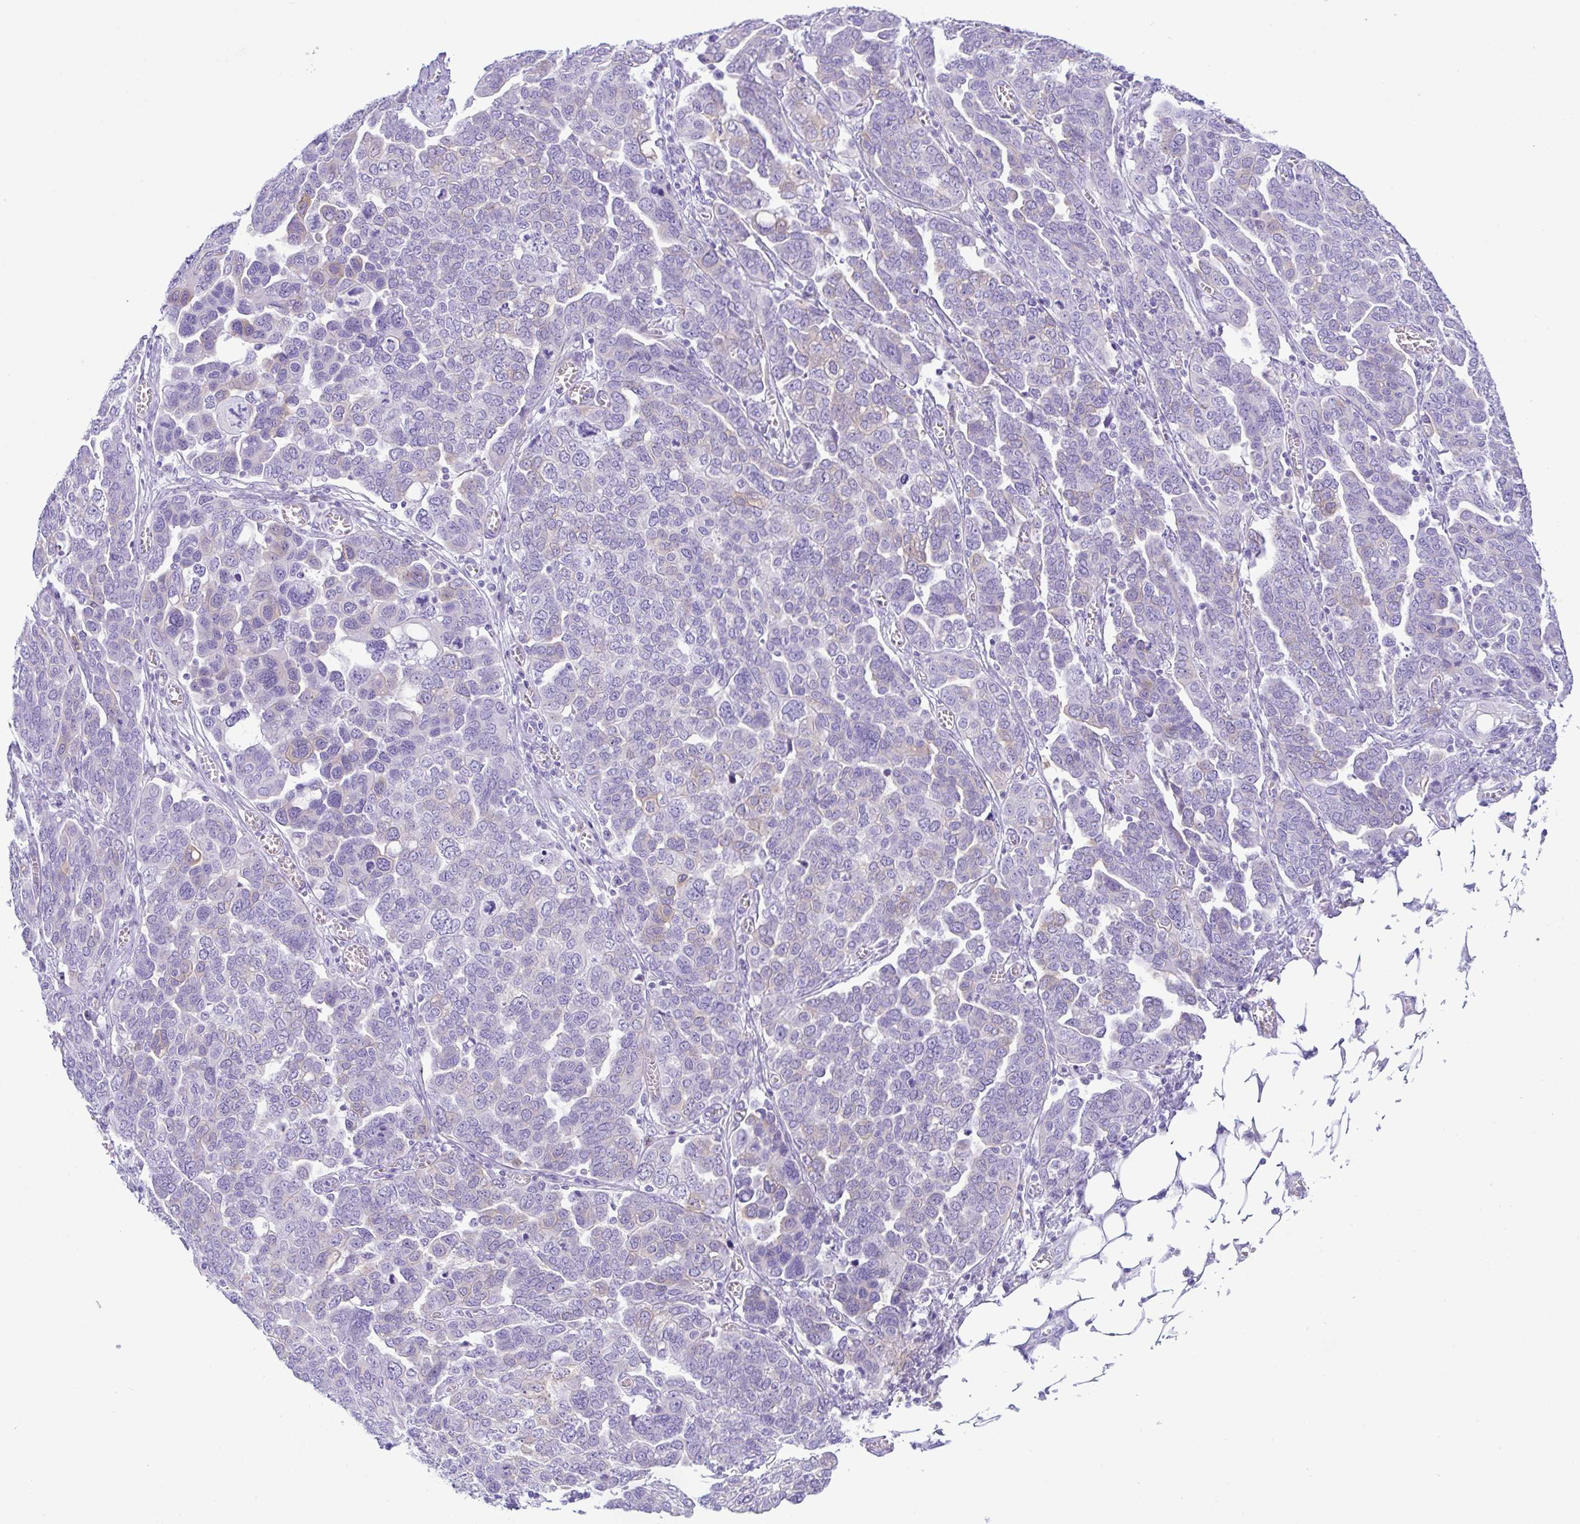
{"staining": {"intensity": "negative", "quantity": "none", "location": "none"}, "tissue": "ovarian cancer", "cell_type": "Tumor cells", "image_type": "cancer", "snomed": [{"axis": "morphology", "description": "Cystadenocarcinoma, serous, NOS"}, {"axis": "topography", "description": "Ovary"}], "caption": "The immunohistochemistry (IHC) photomicrograph has no significant expression in tumor cells of ovarian cancer tissue. (Immunohistochemistry, brightfield microscopy, high magnification).", "gene": "RRM2", "patient": {"sex": "female", "age": 59}}